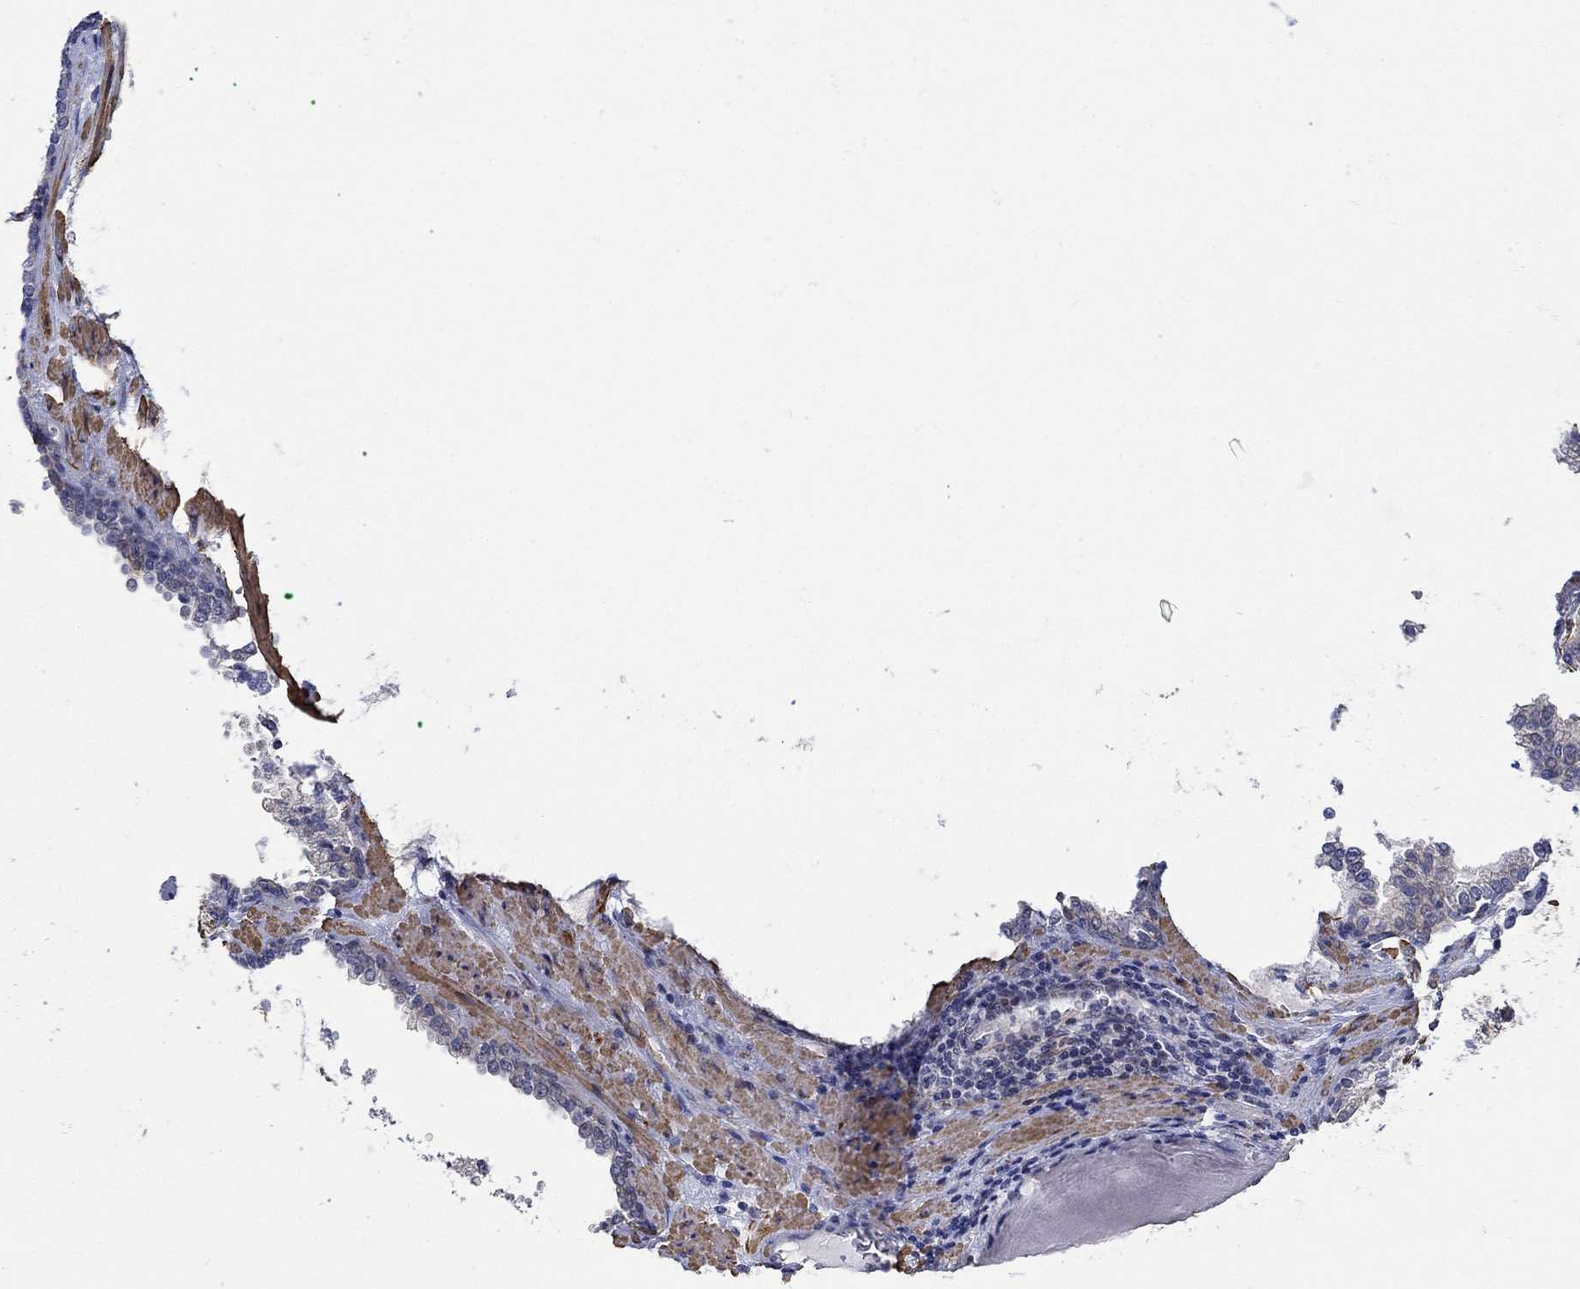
{"staining": {"intensity": "weak", "quantity": "<25%", "location": "cytoplasmic/membranous"}, "tissue": "prostate cancer", "cell_type": "Tumor cells", "image_type": "cancer", "snomed": [{"axis": "morphology", "description": "Adenocarcinoma, Low grade"}, {"axis": "topography", "description": "Prostate"}], "caption": "Immunohistochemistry (IHC) micrograph of neoplastic tissue: human prostate cancer stained with DAB shows no significant protein expression in tumor cells.", "gene": "SCN7A", "patient": {"sex": "male", "age": 60}}